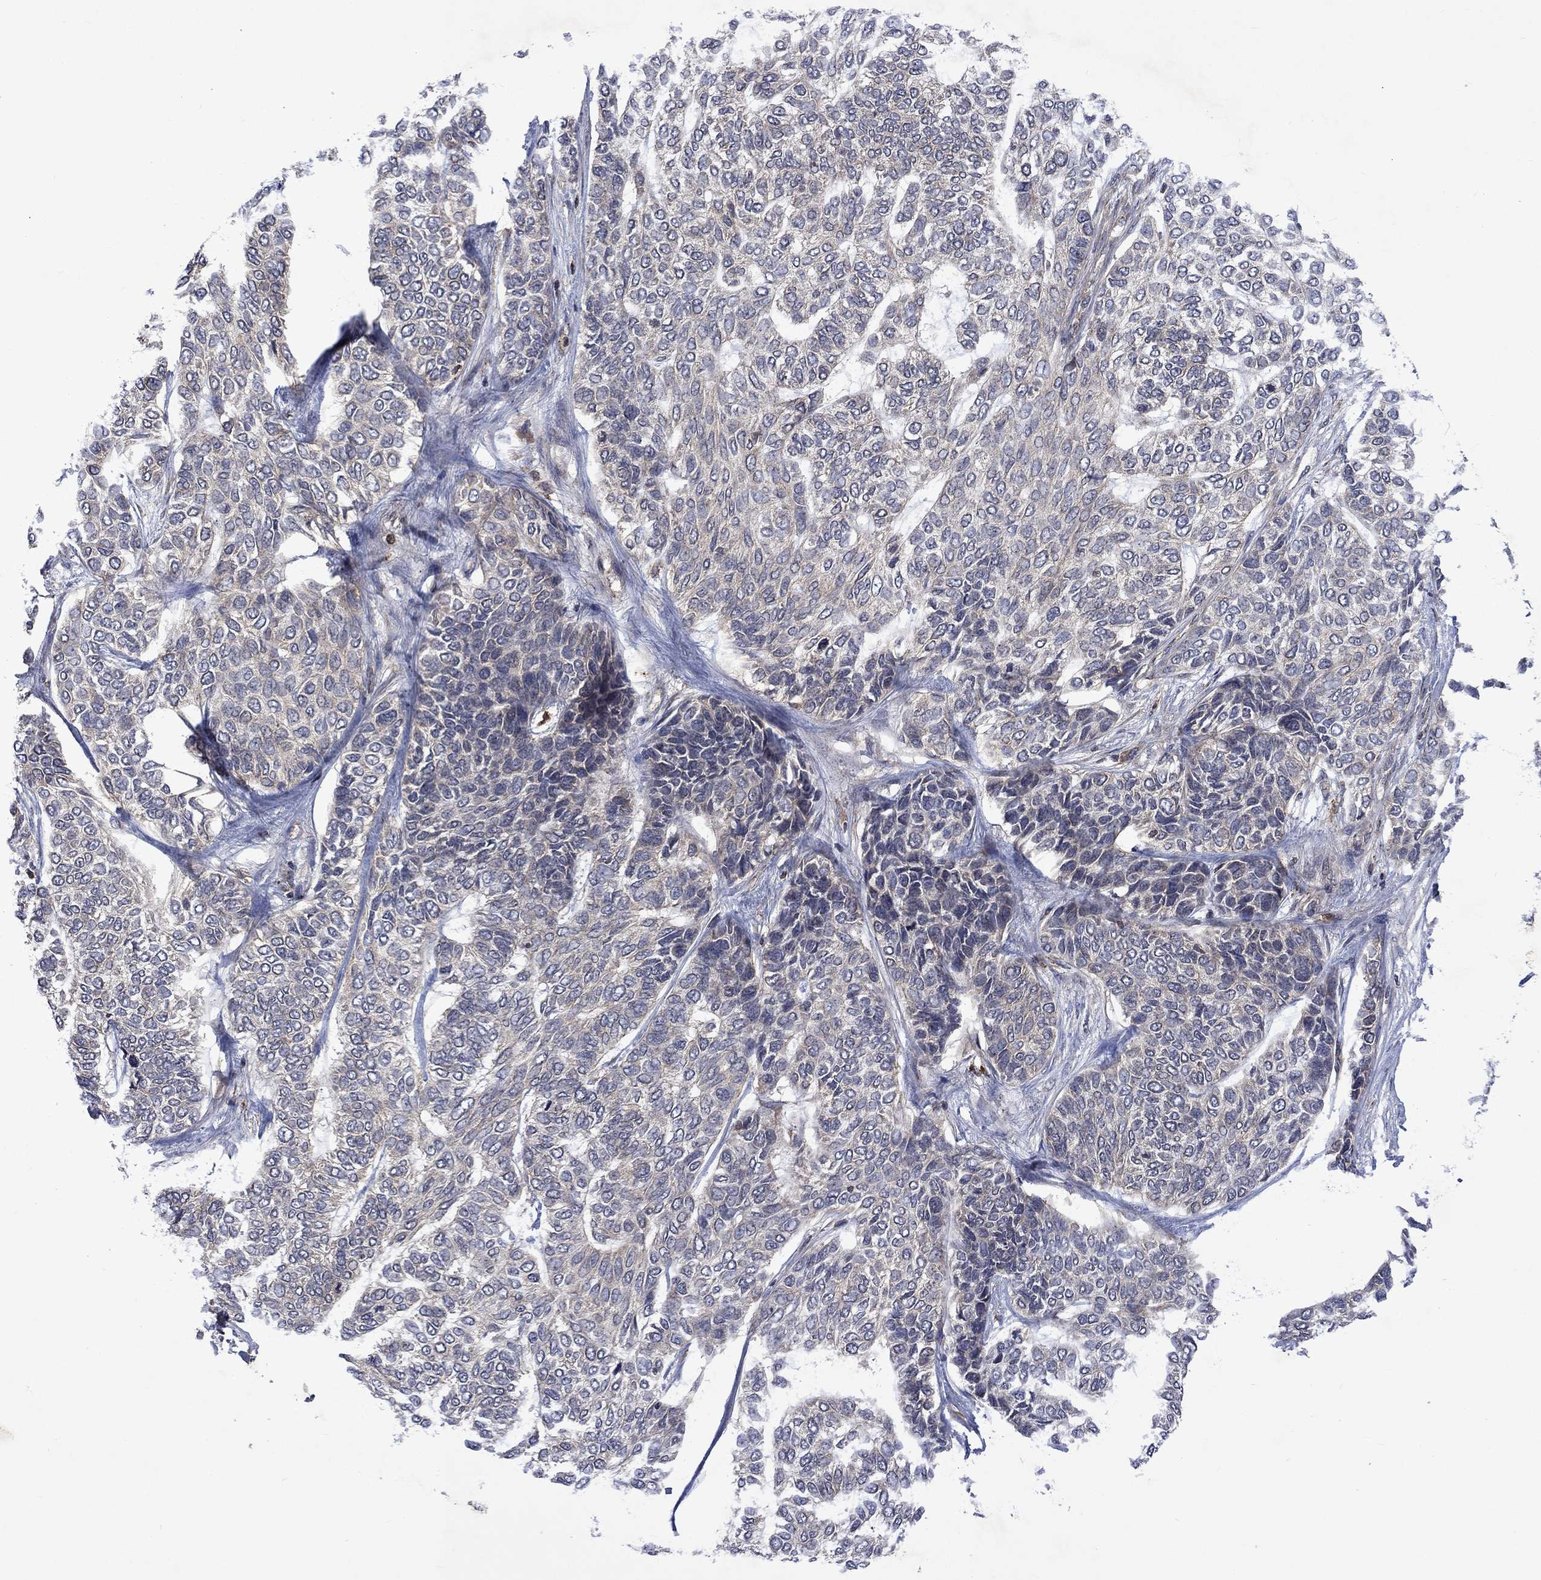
{"staining": {"intensity": "negative", "quantity": "none", "location": "none"}, "tissue": "skin cancer", "cell_type": "Tumor cells", "image_type": "cancer", "snomed": [{"axis": "morphology", "description": "Basal cell carcinoma"}, {"axis": "topography", "description": "Skin"}], "caption": "The micrograph demonstrates no staining of tumor cells in skin basal cell carcinoma.", "gene": "TMEM33", "patient": {"sex": "female", "age": 65}}